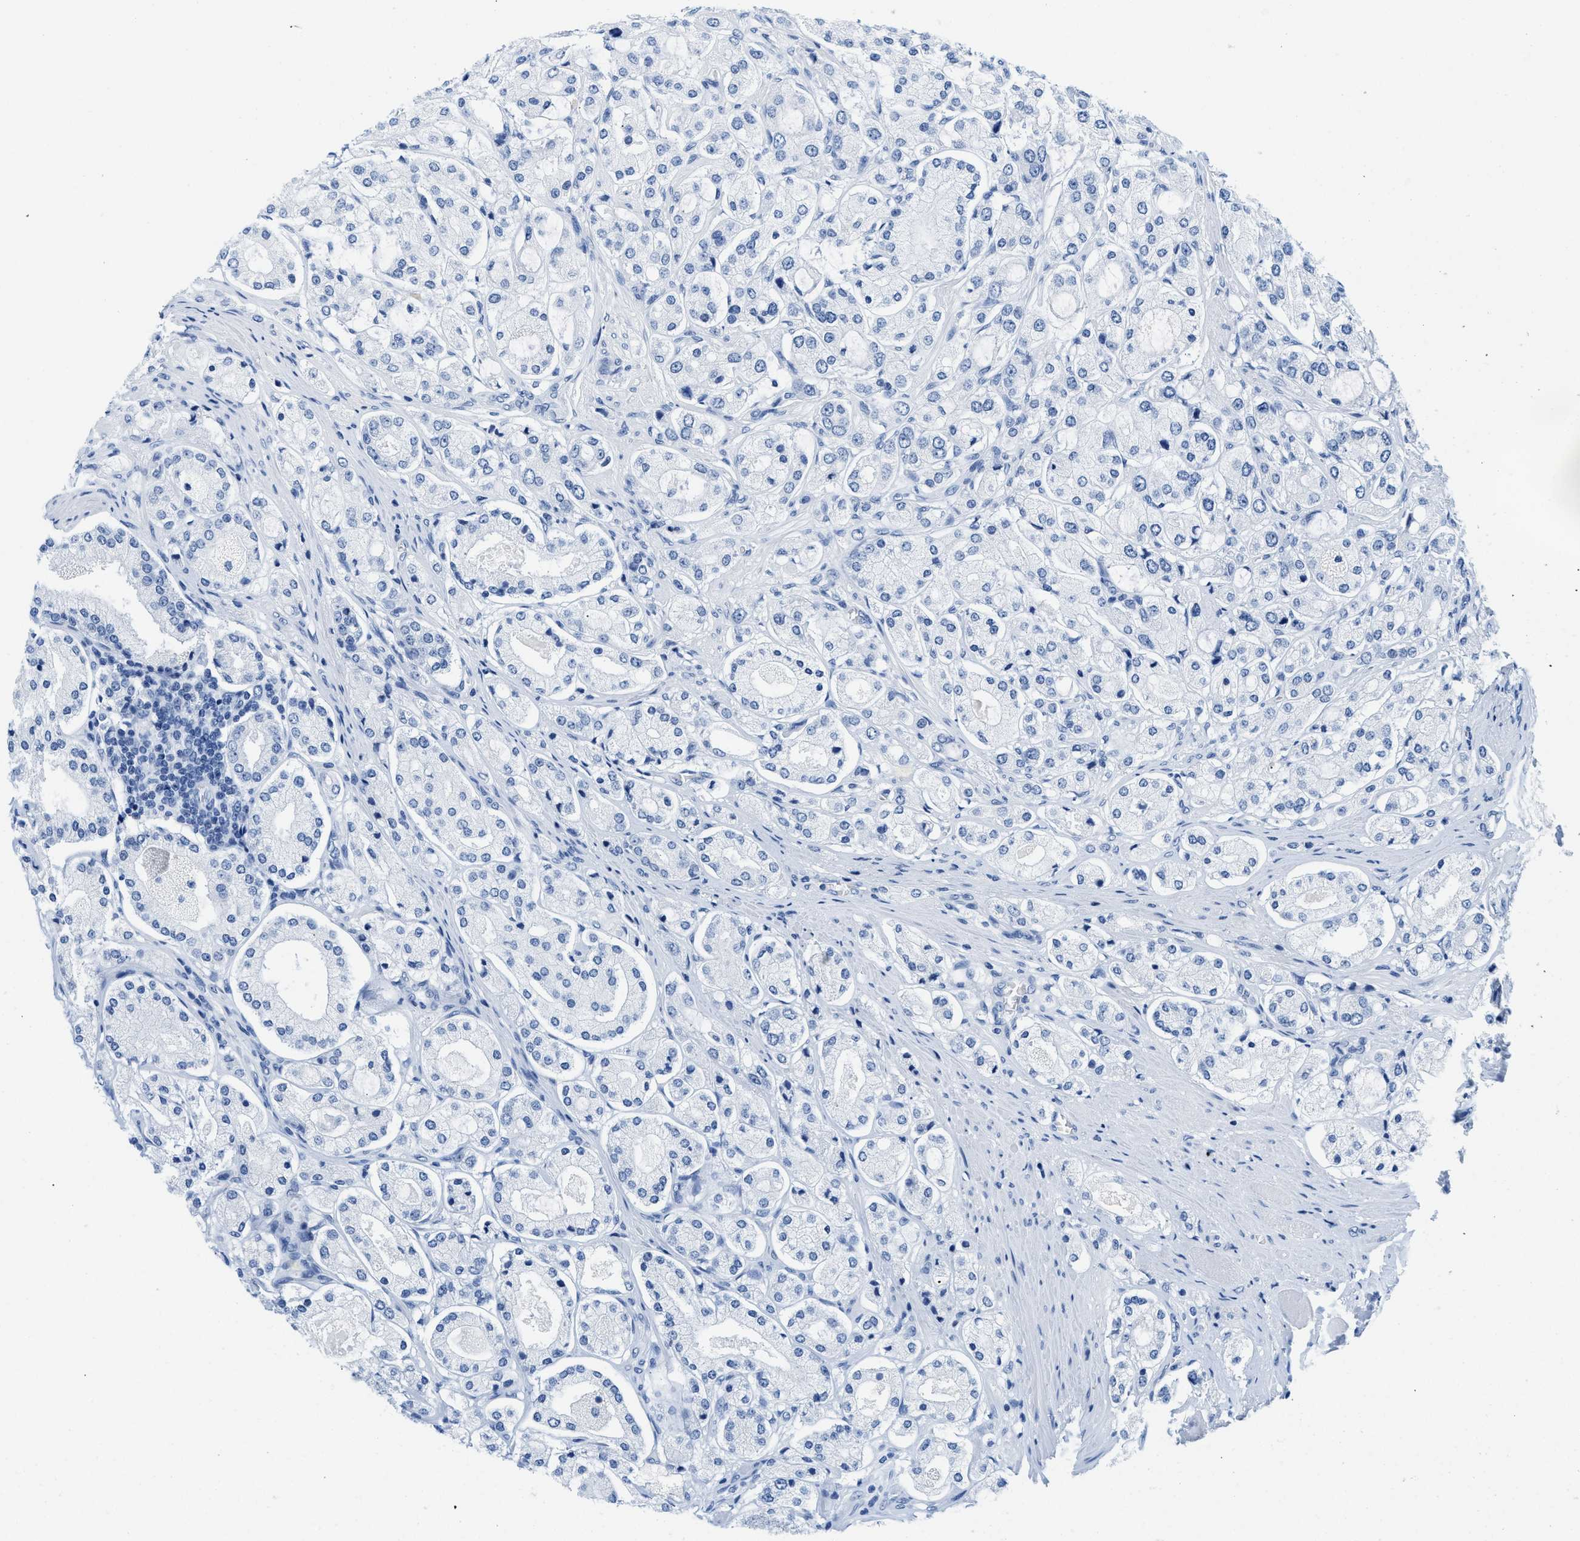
{"staining": {"intensity": "negative", "quantity": "none", "location": "none"}, "tissue": "prostate cancer", "cell_type": "Tumor cells", "image_type": "cancer", "snomed": [{"axis": "morphology", "description": "Adenocarcinoma, High grade"}, {"axis": "topography", "description": "Prostate"}], "caption": "Photomicrograph shows no protein positivity in tumor cells of prostate cancer tissue.", "gene": "GSN", "patient": {"sex": "male", "age": 65}}